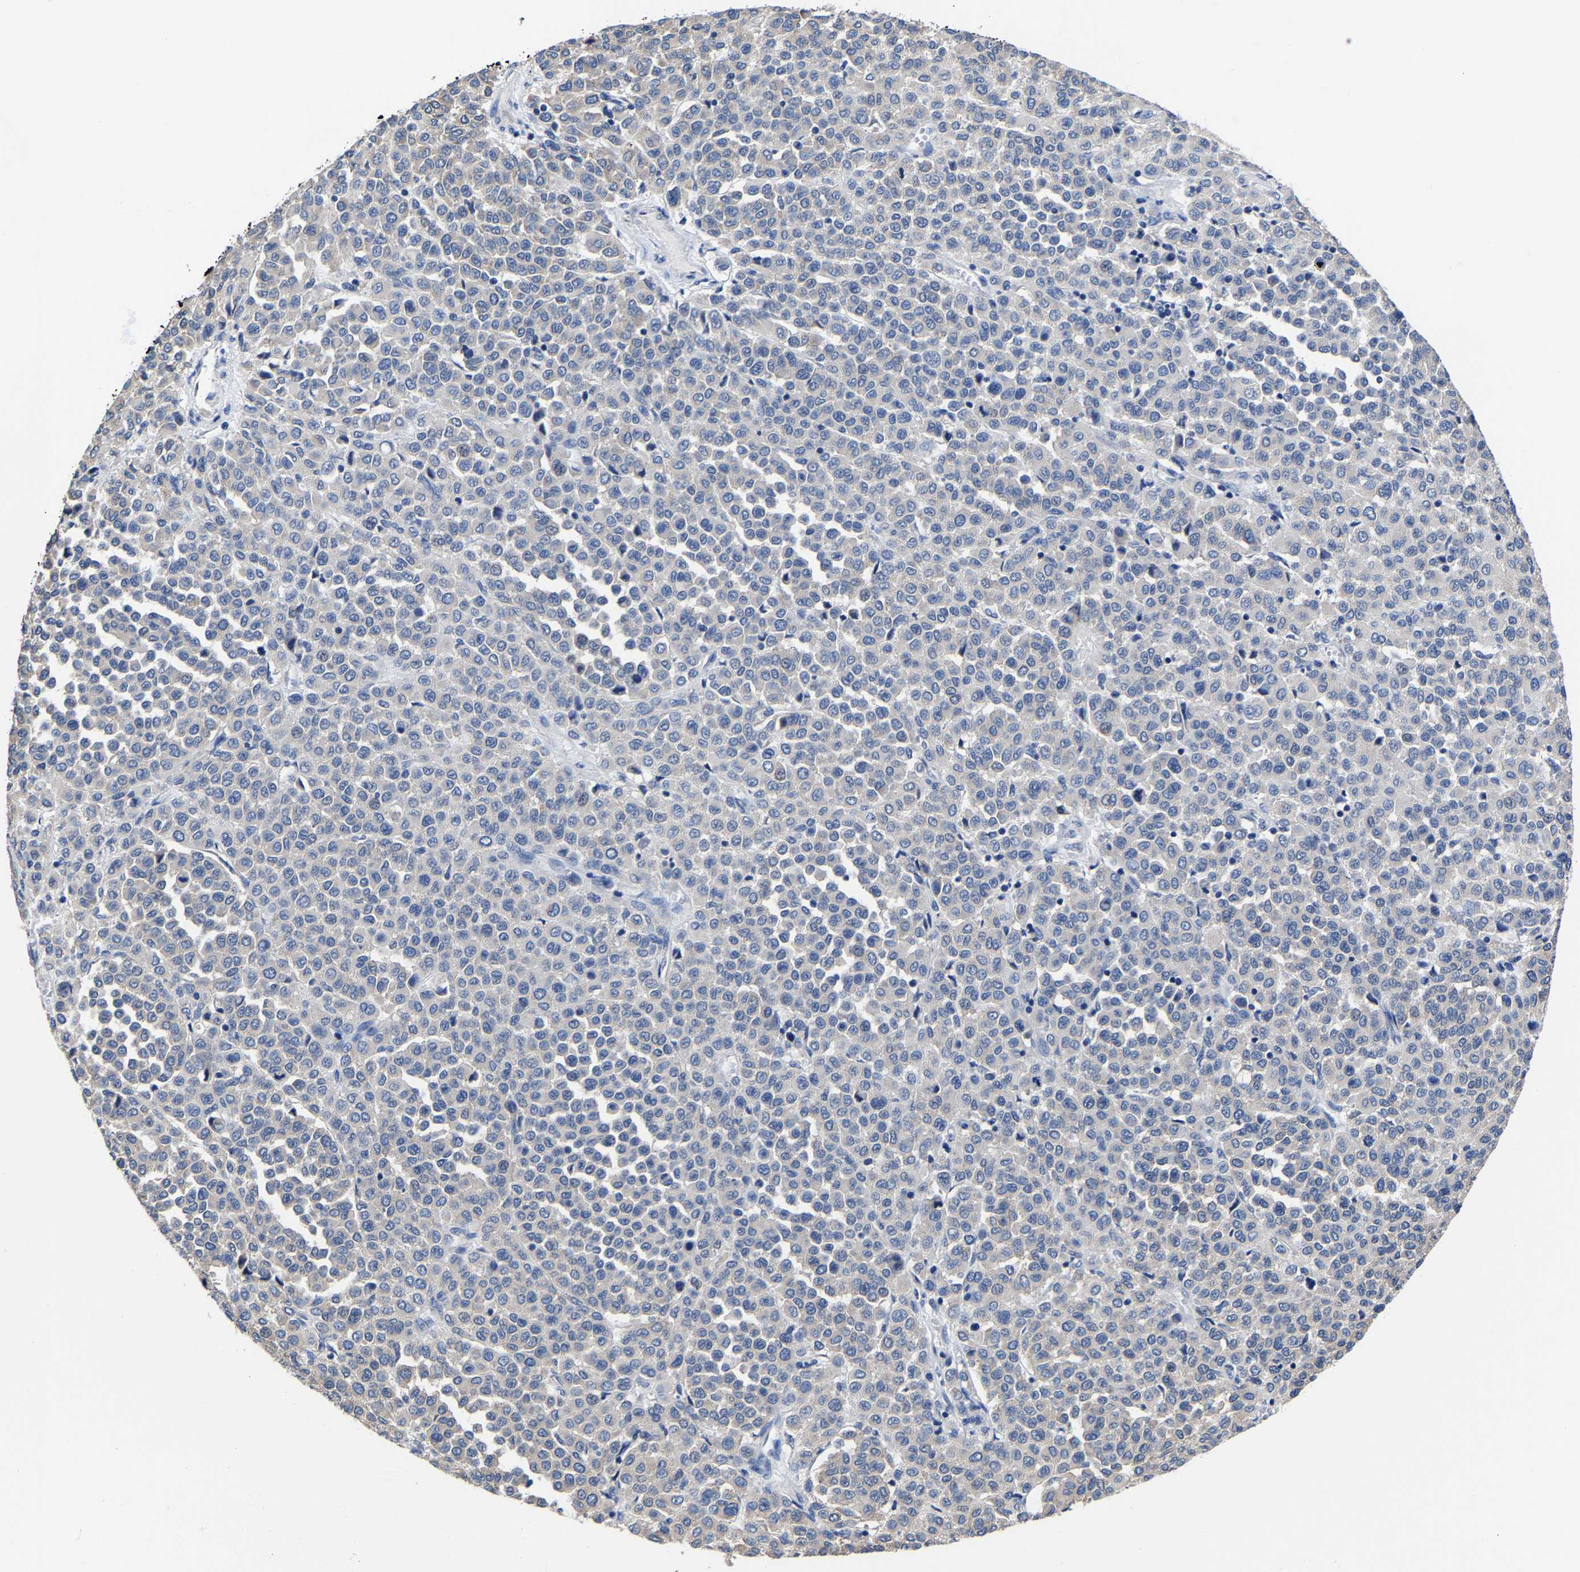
{"staining": {"intensity": "negative", "quantity": "none", "location": "none"}, "tissue": "melanoma", "cell_type": "Tumor cells", "image_type": "cancer", "snomed": [{"axis": "morphology", "description": "Malignant melanoma, Metastatic site"}, {"axis": "topography", "description": "Pancreas"}], "caption": "This photomicrograph is of malignant melanoma (metastatic site) stained with immunohistochemistry (IHC) to label a protein in brown with the nuclei are counter-stained blue. There is no staining in tumor cells.", "gene": "SRPK2", "patient": {"sex": "female", "age": 30}}